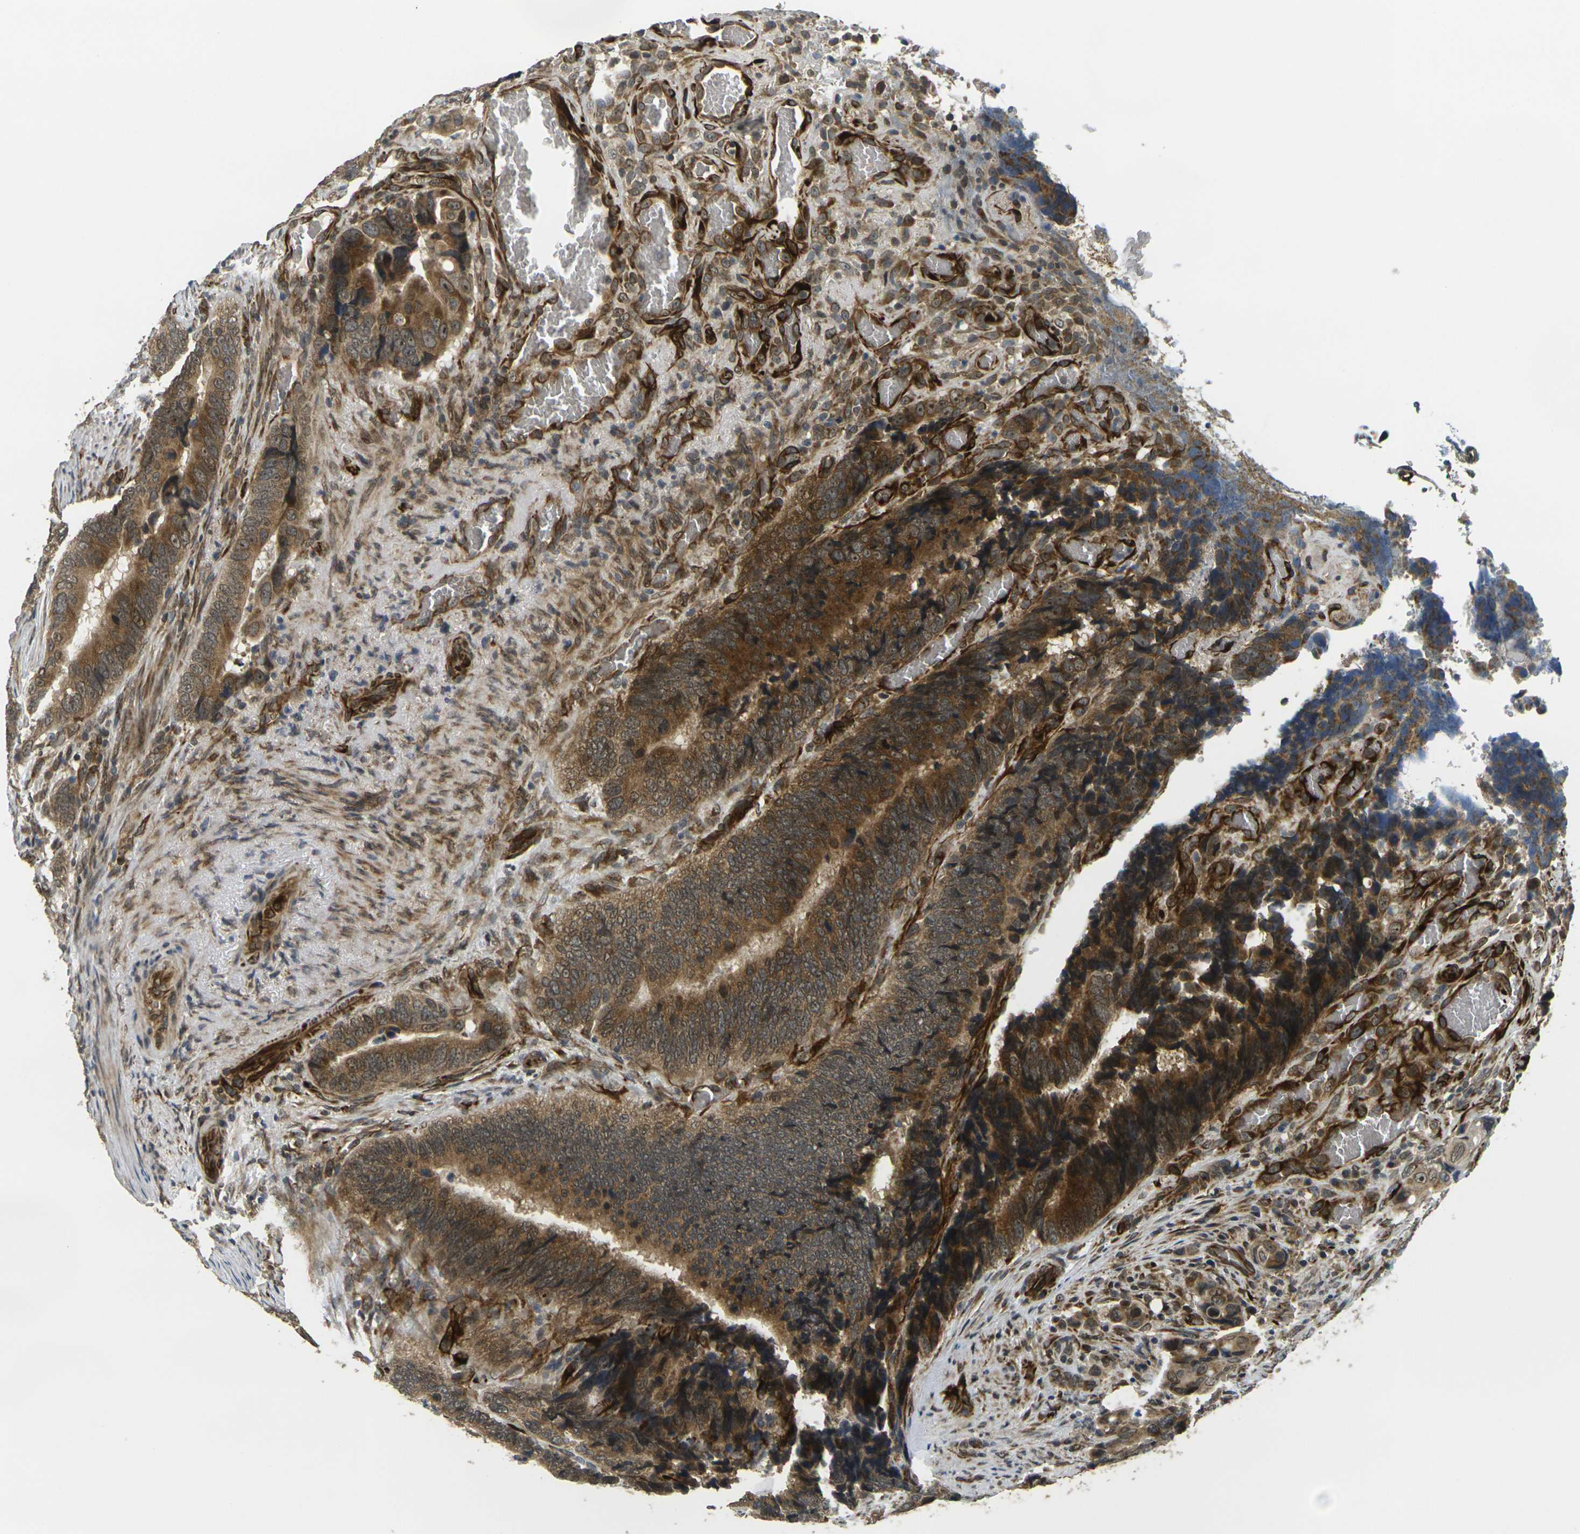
{"staining": {"intensity": "strong", "quantity": ">75%", "location": "cytoplasmic/membranous"}, "tissue": "colorectal cancer", "cell_type": "Tumor cells", "image_type": "cancer", "snomed": [{"axis": "morphology", "description": "Adenocarcinoma, NOS"}, {"axis": "topography", "description": "Colon"}], "caption": "This photomicrograph exhibits adenocarcinoma (colorectal) stained with immunohistochemistry (IHC) to label a protein in brown. The cytoplasmic/membranous of tumor cells show strong positivity for the protein. Nuclei are counter-stained blue.", "gene": "FUT11", "patient": {"sex": "male", "age": 72}}